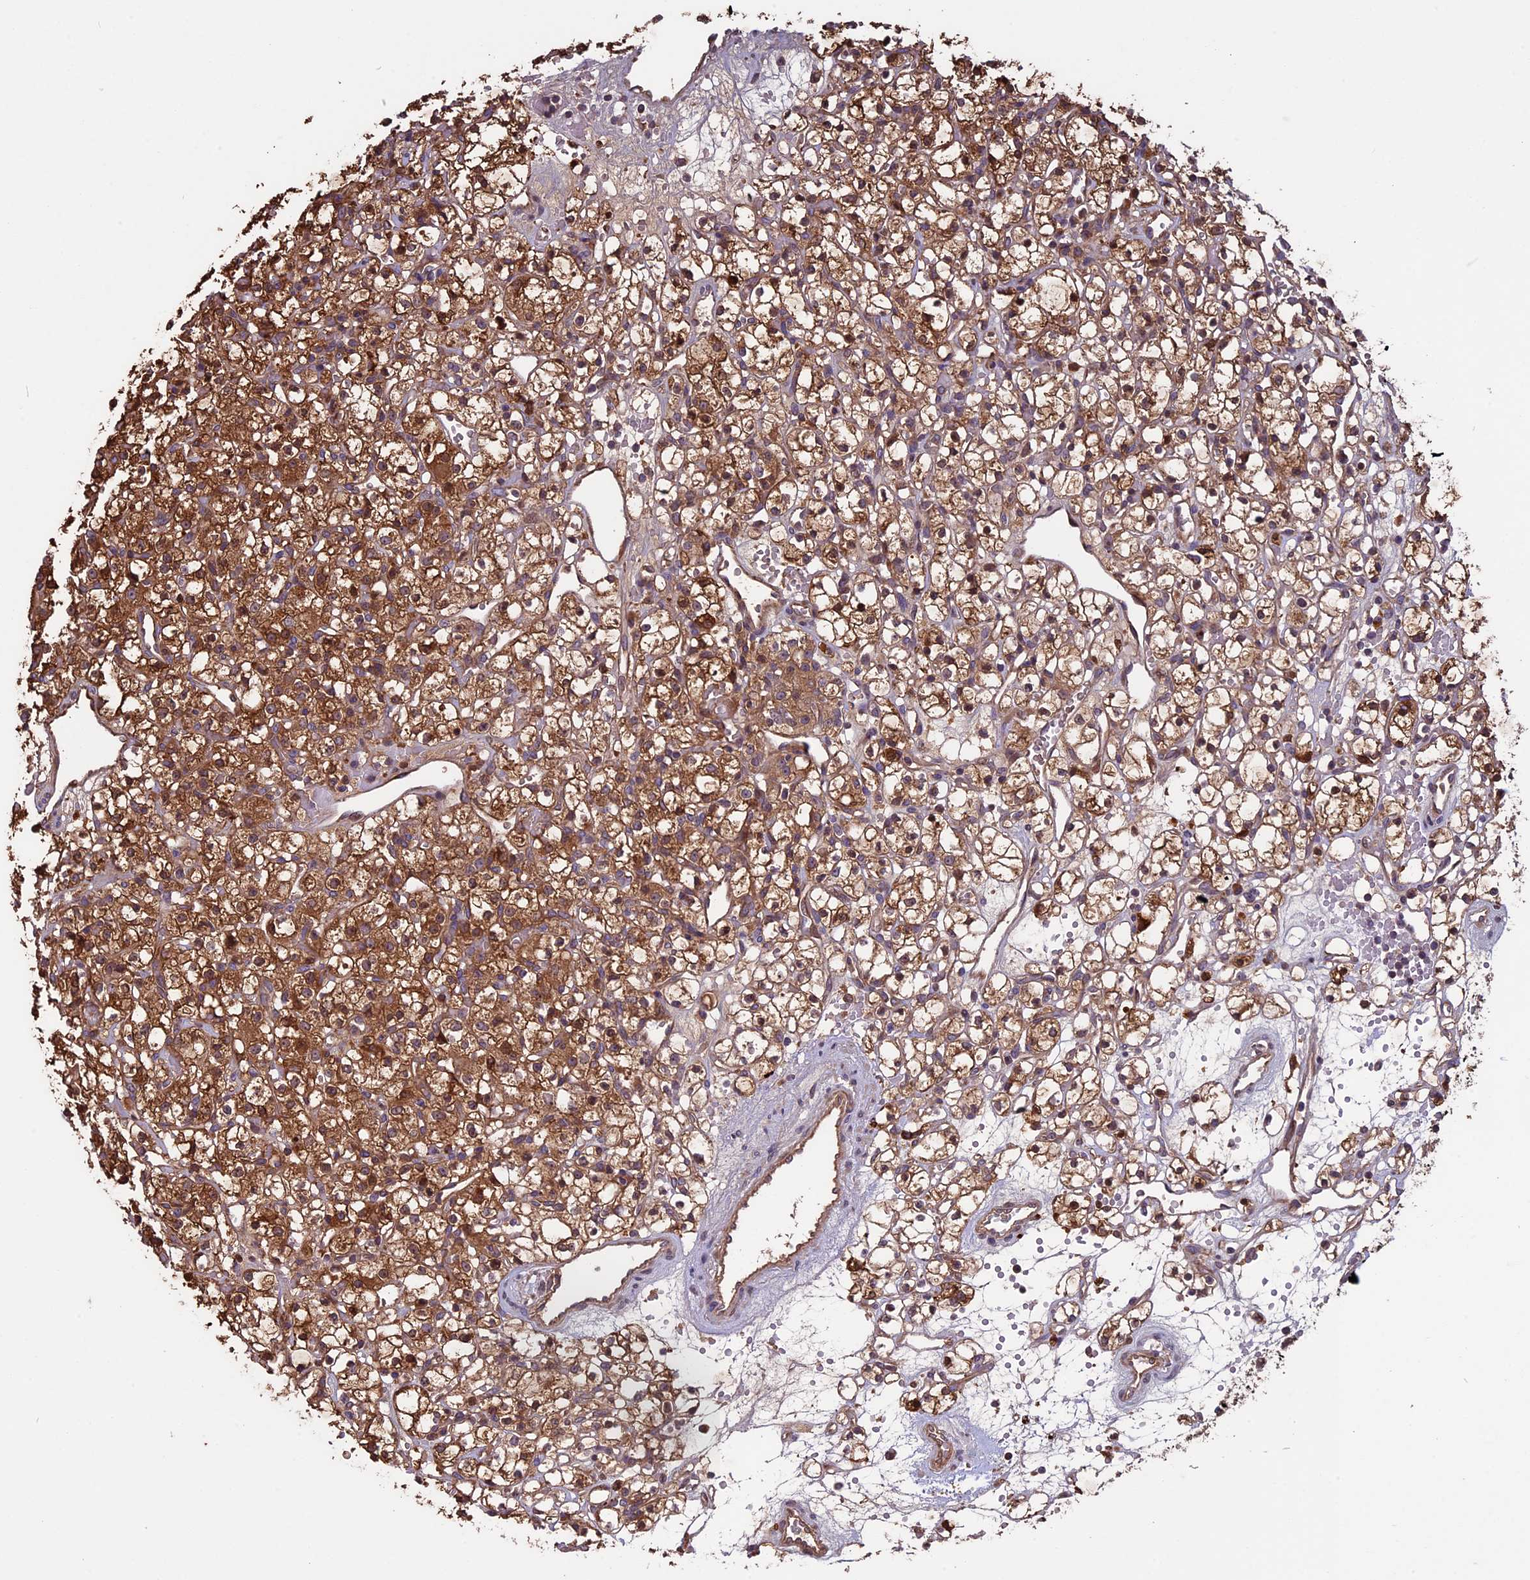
{"staining": {"intensity": "strong", "quantity": ">75%", "location": "cytoplasmic/membranous"}, "tissue": "renal cancer", "cell_type": "Tumor cells", "image_type": "cancer", "snomed": [{"axis": "morphology", "description": "Adenocarcinoma, NOS"}, {"axis": "topography", "description": "Kidney"}], "caption": "A high-resolution photomicrograph shows immunohistochemistry staining of adenocarcinoma (renal), which demonstrates strong cytoplasmic/membranous positivity in approximately >75% of tumor cells.", "gene": "VWA3A", "patient": {"sex": "female", "age": 59}}